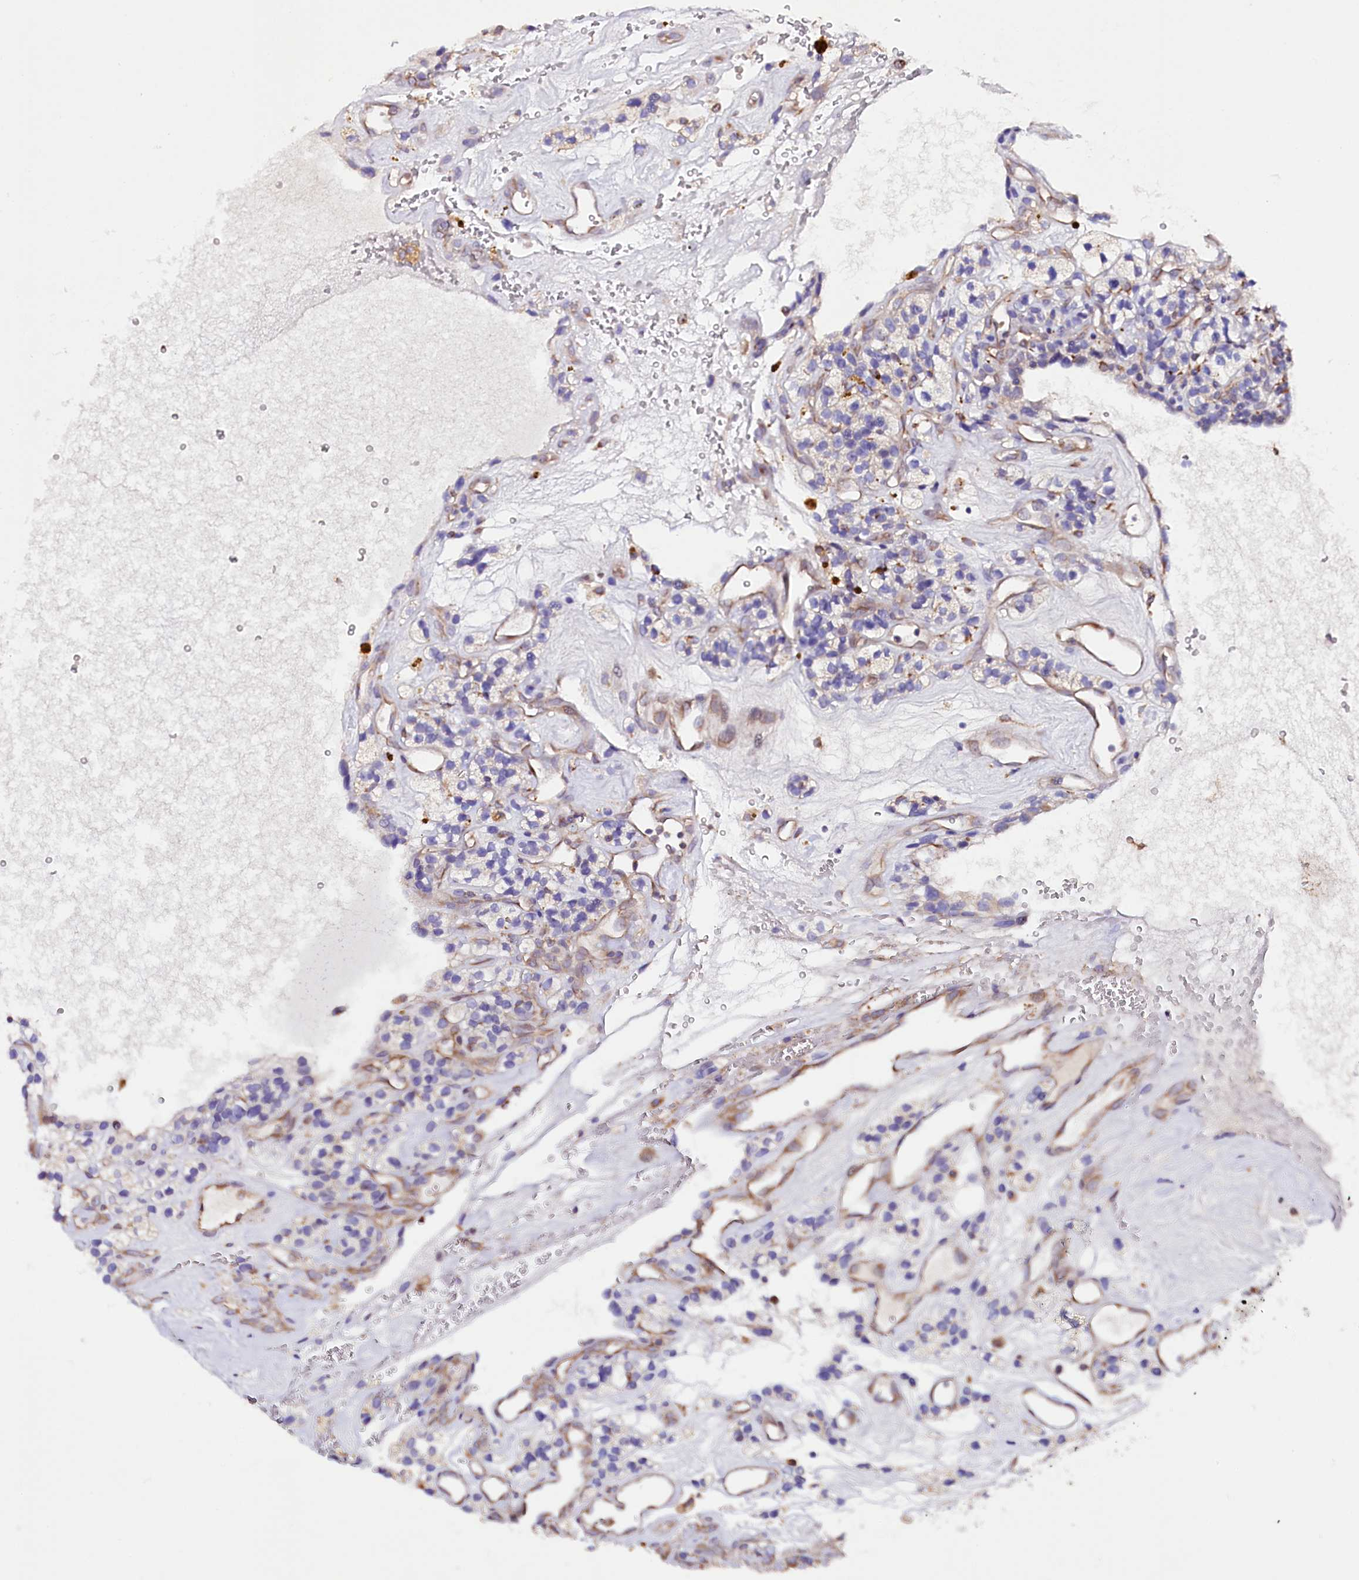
{"staining": {"intensity": "weak", "quantity": "<25%", "location": "cytoplasmic/membranous"}, "tissue": "renal cancer", "cell_type": "Tumor cells", "image_type": "cancer", "snomed": [{"axis": "morphology", "description": "Adenocarcinoma, NOS"}, {"axis": "topography", "description": "Kidney"}], "caption": "The immunohistochemistry micrograph has no significant positivity in tumor cells of renal cancer tissue. (Stains: DAB immunohistochemistry with hematoxylin counter stain, Microscopy: brightfield microscopy at high magnification).", "gene": "SACM1L", "patient": {"sex": "female", "age": 57}}